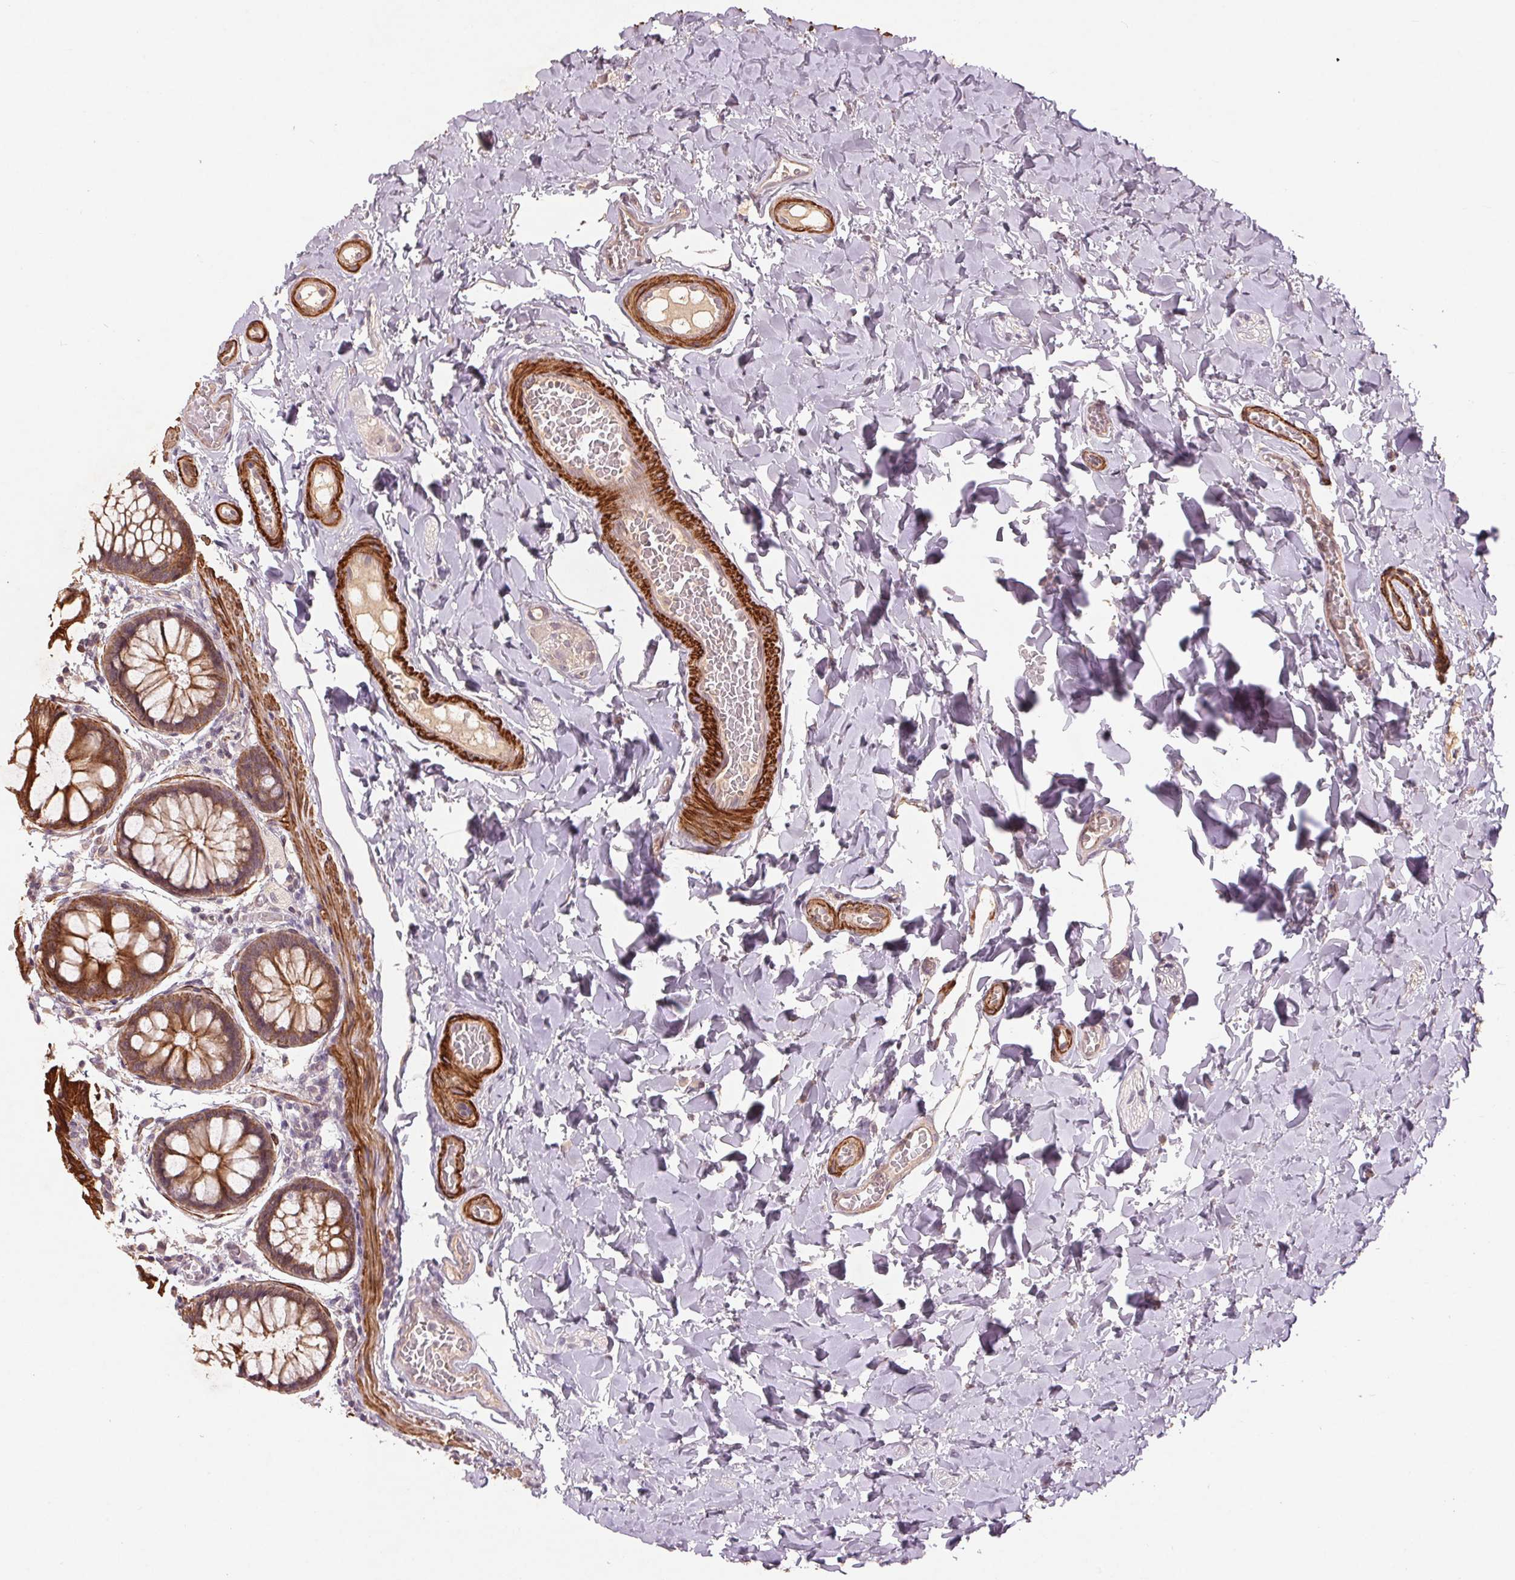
{"staining": {"intensity": "strong", "quantity": "25%-75%", "location": "cytoplasmic/membranous"}, "tissue": "colon", "cell_type": "Endothelial cells", "image_type": "normal", "snomed": [{"axis": "morphology", "description": "Normal tissue, NOS"}, {"axis": "topography", "description": "Colon"}], "caption": "DAB immunohistochemical staining of benign colon exhibits strong cytoplasmic/membranous protein staining in approximately 25%-75% of endothelial cells. The protein is stained brown, and the nuclei are stained in blue (DAB IHC with brightfield microscopy, high magnification).", "gene": "SMLR1", "patient": {"sex": "male", "age": 47}}